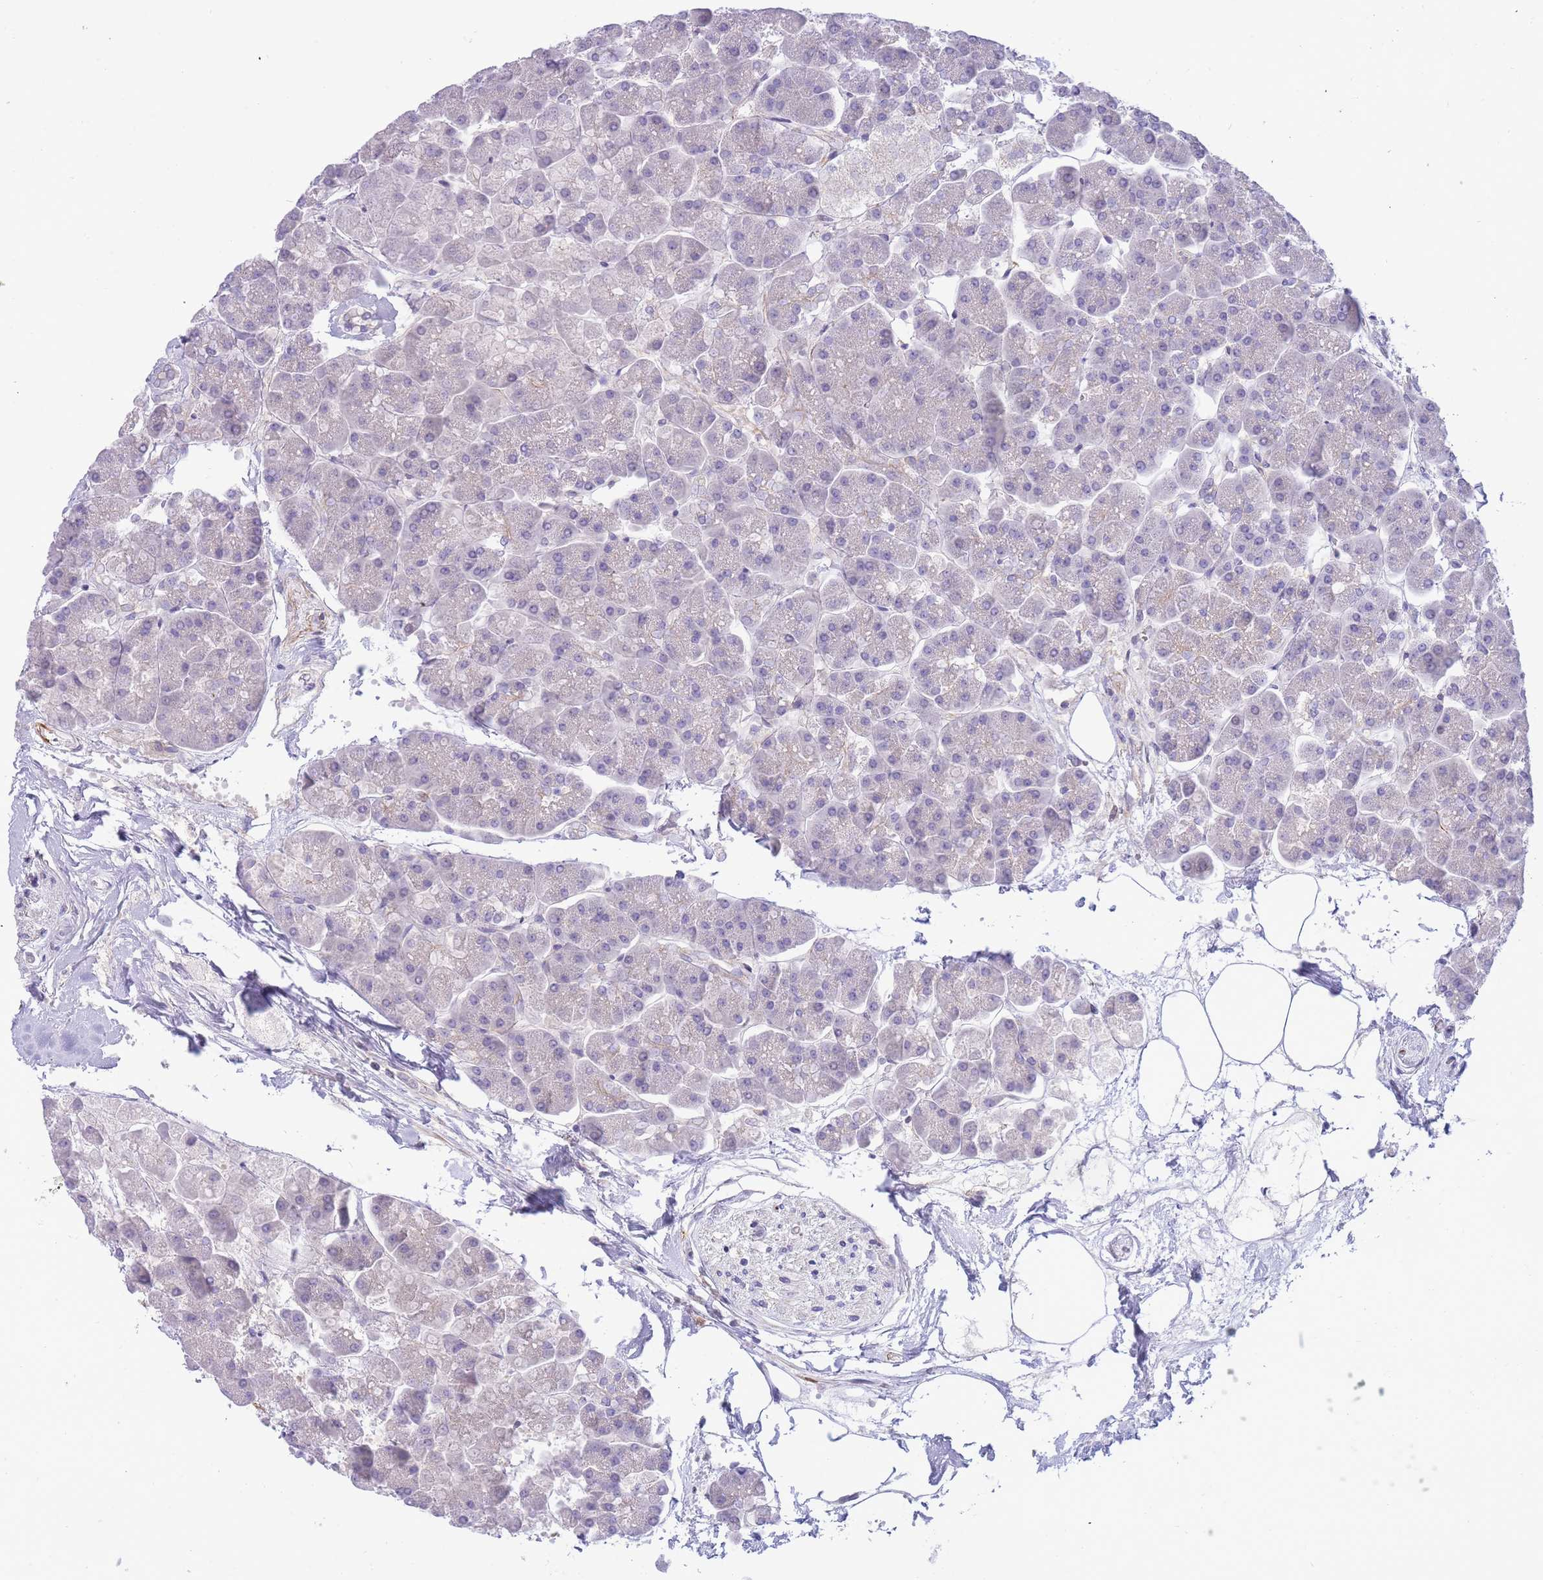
{"staining": {"intensity": "negative", "quantity": "none", "location": "none"}, "tissue": "pancreas", "cell_type": "Exocrine glandular cells", "image_type": "normal", "snomed": [{"axis": "morphology", "description": "Normal tissue, NOS"}, {"axis": "topography", "description": "Pancreas"}, {"axis": "topography", "description": "Peripheral nerve tissue"}], "caption": "IHC image of benign pancreas stained for a protein (brown), which shows no staining in exocrine glandular cells.", "gene": "PRR23A", "patient": {"sex": "male", "age": 54}}